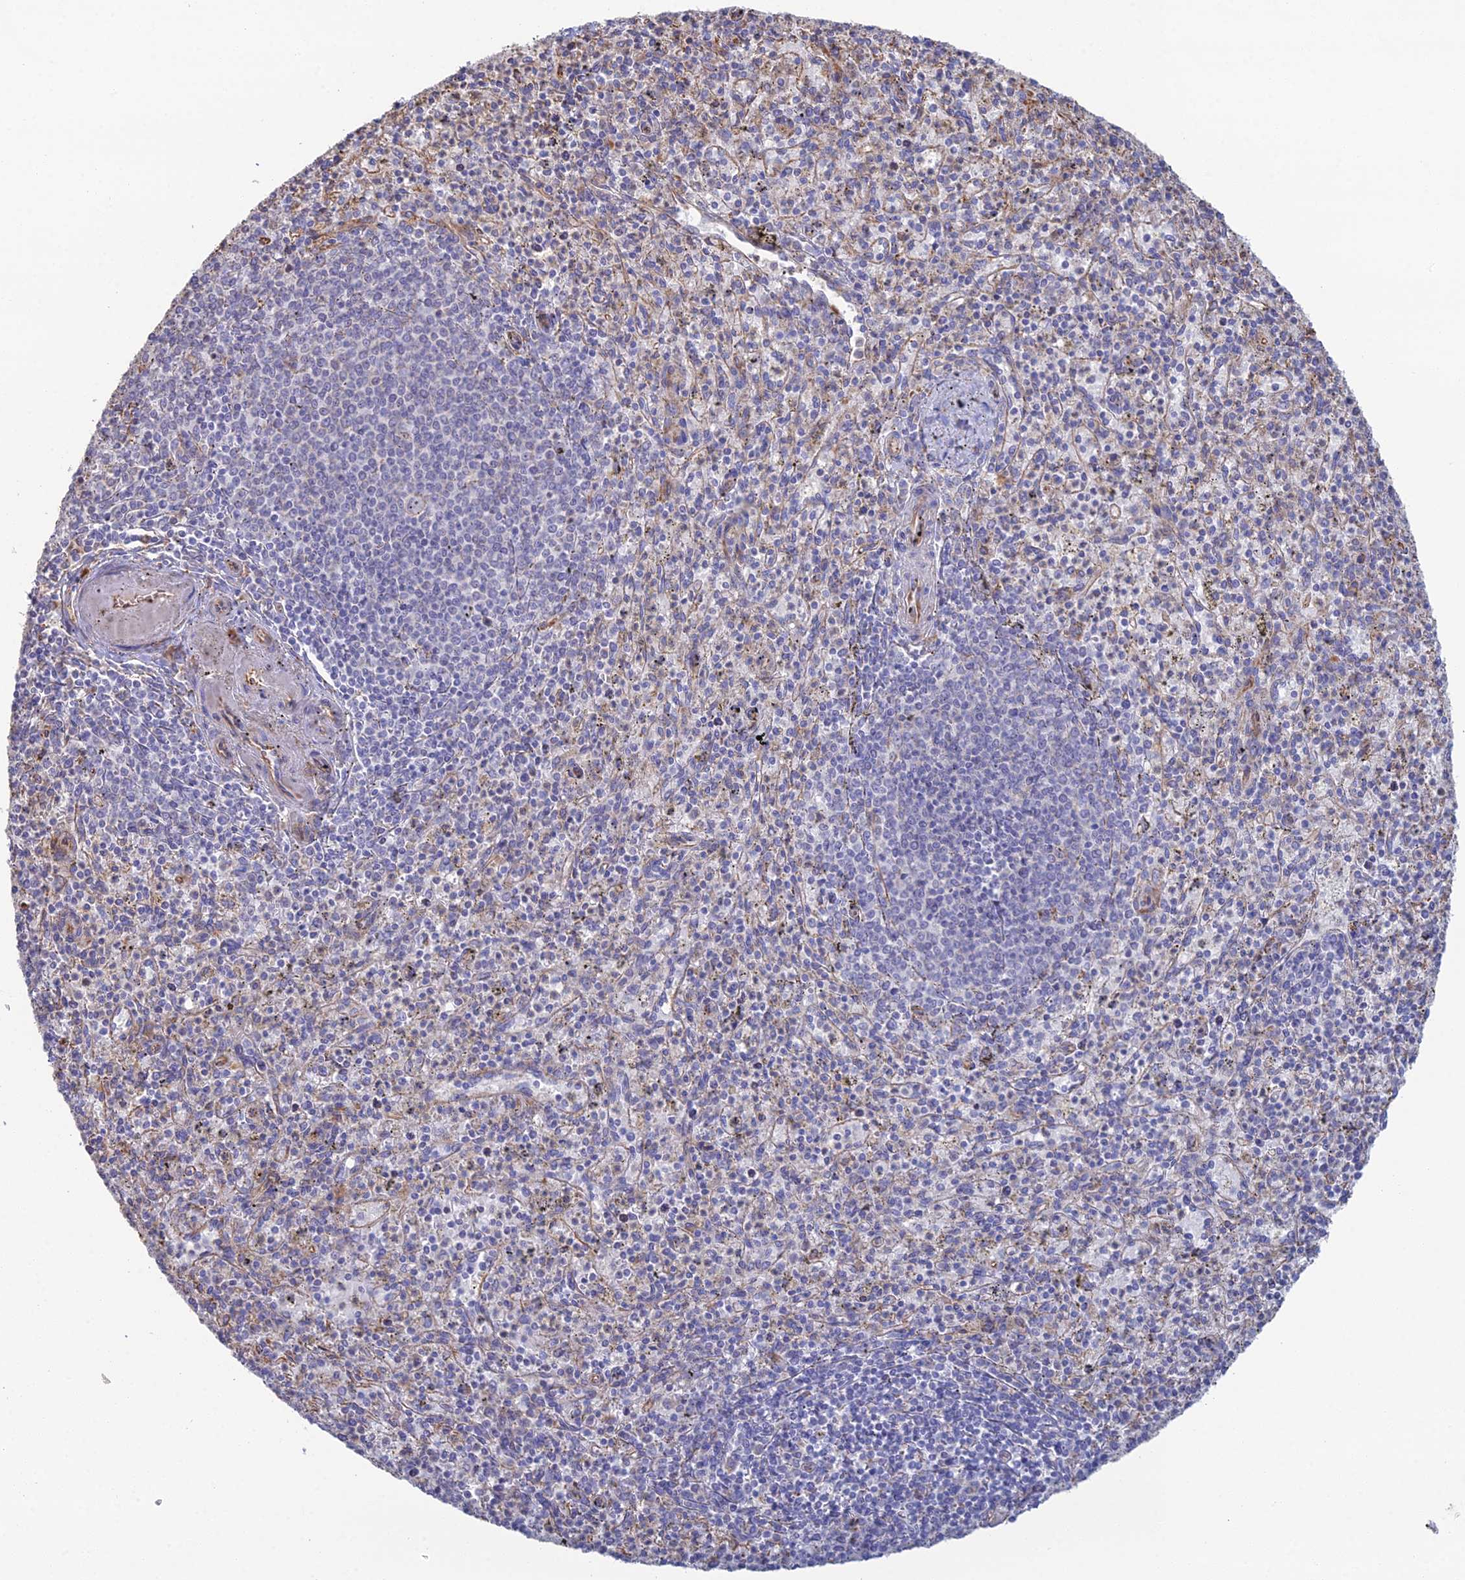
{"staining": {"intensity": "negative", "quantity": "none", "location": "none"}, "tissue": "spleen", "cell_type": "Cells in red pulp", "image_type": "normal", "snomed": [{"axis": "morphology", "description": "Normal tissue, NOS"}, {"axis": "topography", "description": "Spleen"}], "caption": "High power microscopy photomicrograph of an IHC histopathology image of normal spleen, revealing no significant expression in cells in red pulp. (Brightfield microscopy of DAB IHC at high magnification).", "gene": "CLVS2", "patient": {"sex": "male", "age": 72}}